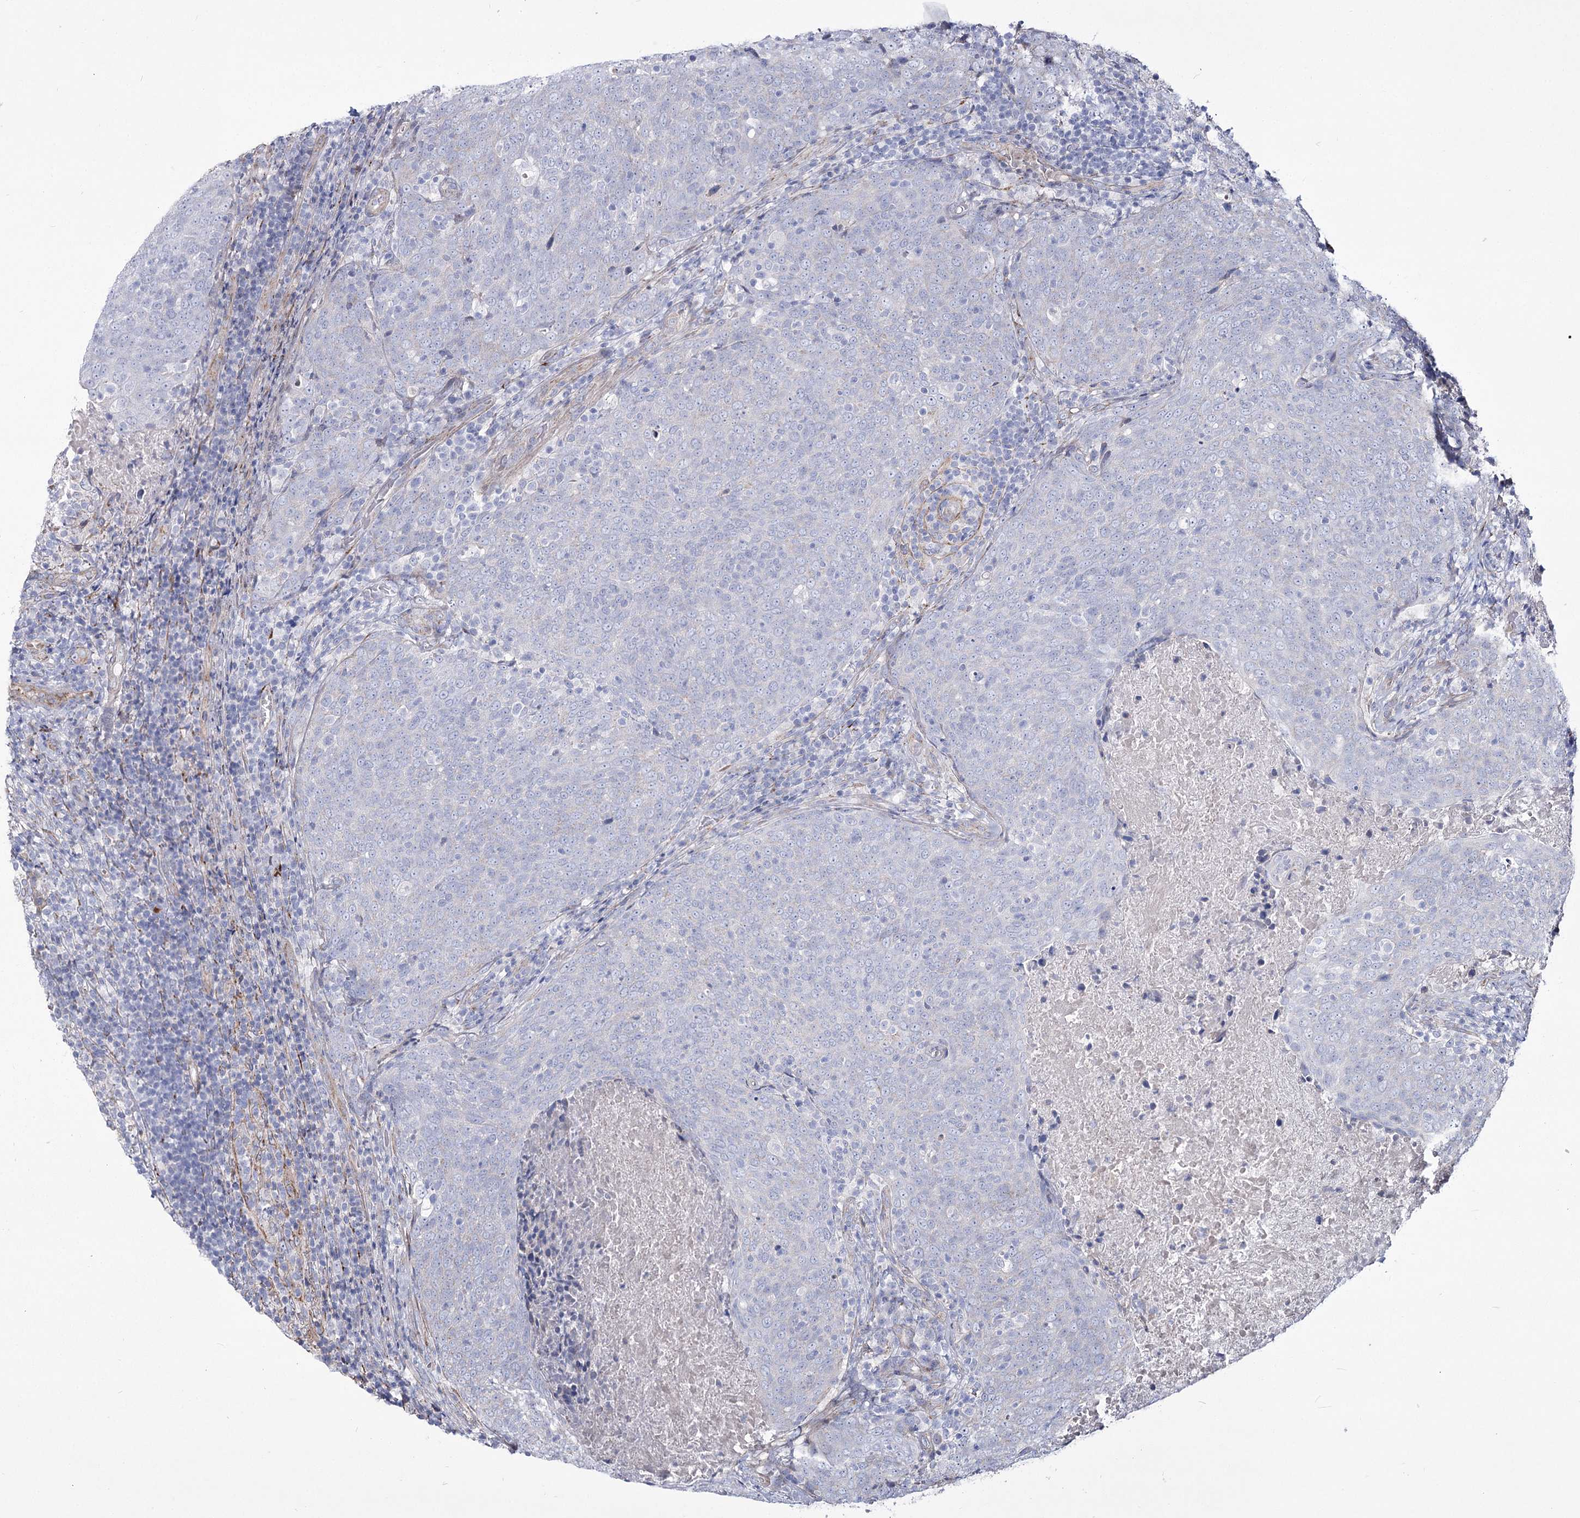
{"staining": {"intensity": "negative", "quantity": "none", "location": "none"}, "tissue": "head and neck cancer", "cell_type": "Tumor cells", "image_type": "cancer", "snomed": [{"axis": "morphology", "description": "Squamous cell carcinoma, NOS"}, {"axis": "morphology", "description": "Squamous cell carcinoma, metastatic, NOS"}, {"axis": "topography", "description": "Lymph node"}, {"axis": "topography", "description": "Head-Neck"}], "caption": "This is an immunohistochemistry micrograph of head and neck metastatic squamous cell carcinoma. There is no staining in tumor cells.", "gene": "ME3", "patient": {"sex": "male", "age": 62}}